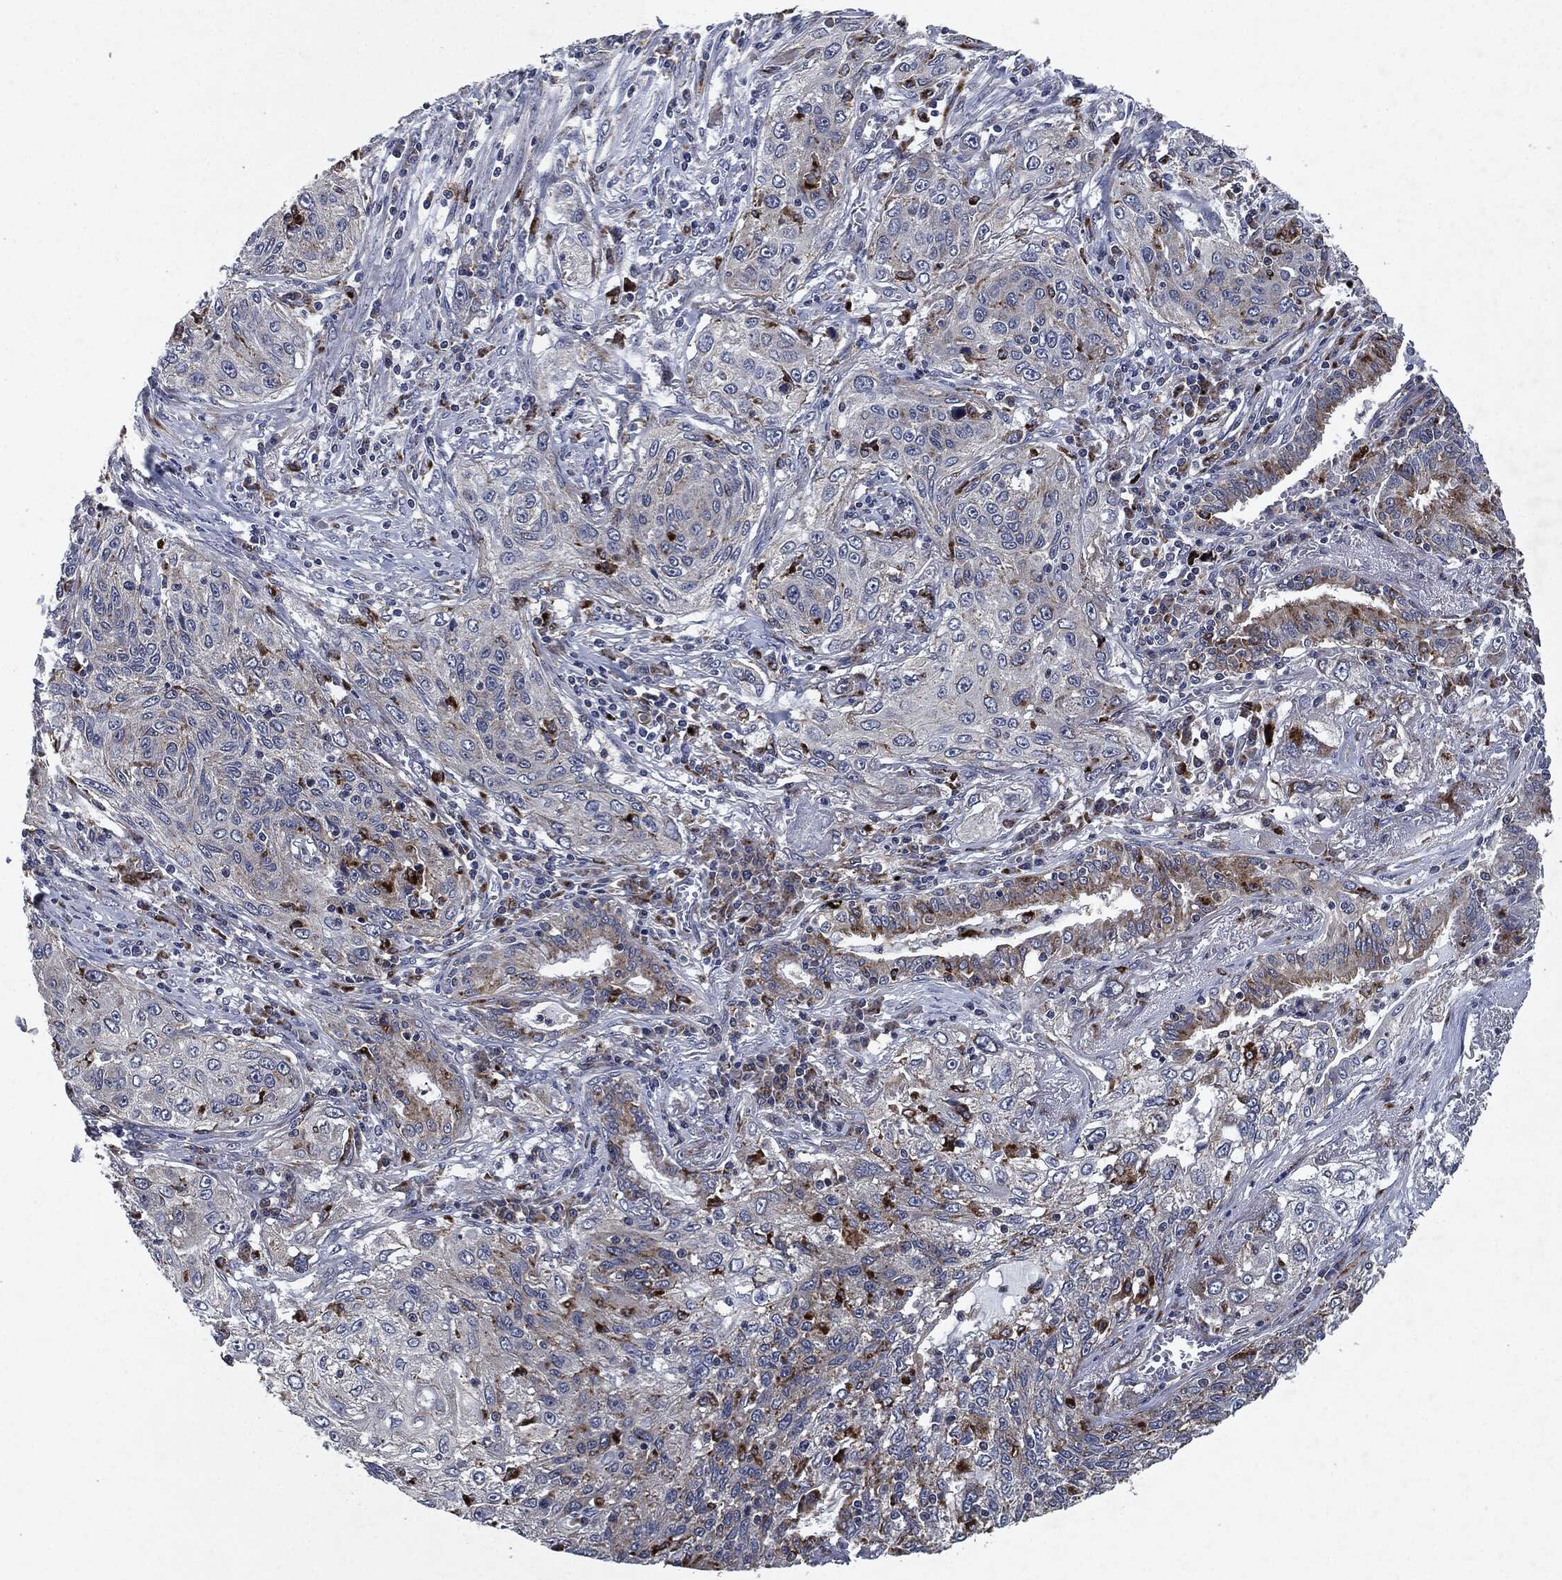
{"staining": {"intensity": "weak", "quantity": "<25%", "location": "cytoplasmic/membranous"}, "tissue": "lung cancer", "cell_type": "Tumor cells", "image_type": "cancer", "snomed": [{"axis": "morphology", "description": "Squamous cell carcinoma, NOS"}, {"axis": "topography", "description": "Lung"}], "caption": "Human squamous cell carcinoma (lung) stained for a protein using immunohistochemistry (IHC) exhibits no expression in tumor cells.", "gene": "SLC31A2", "patient": {"sex": "female", "age": 69}}